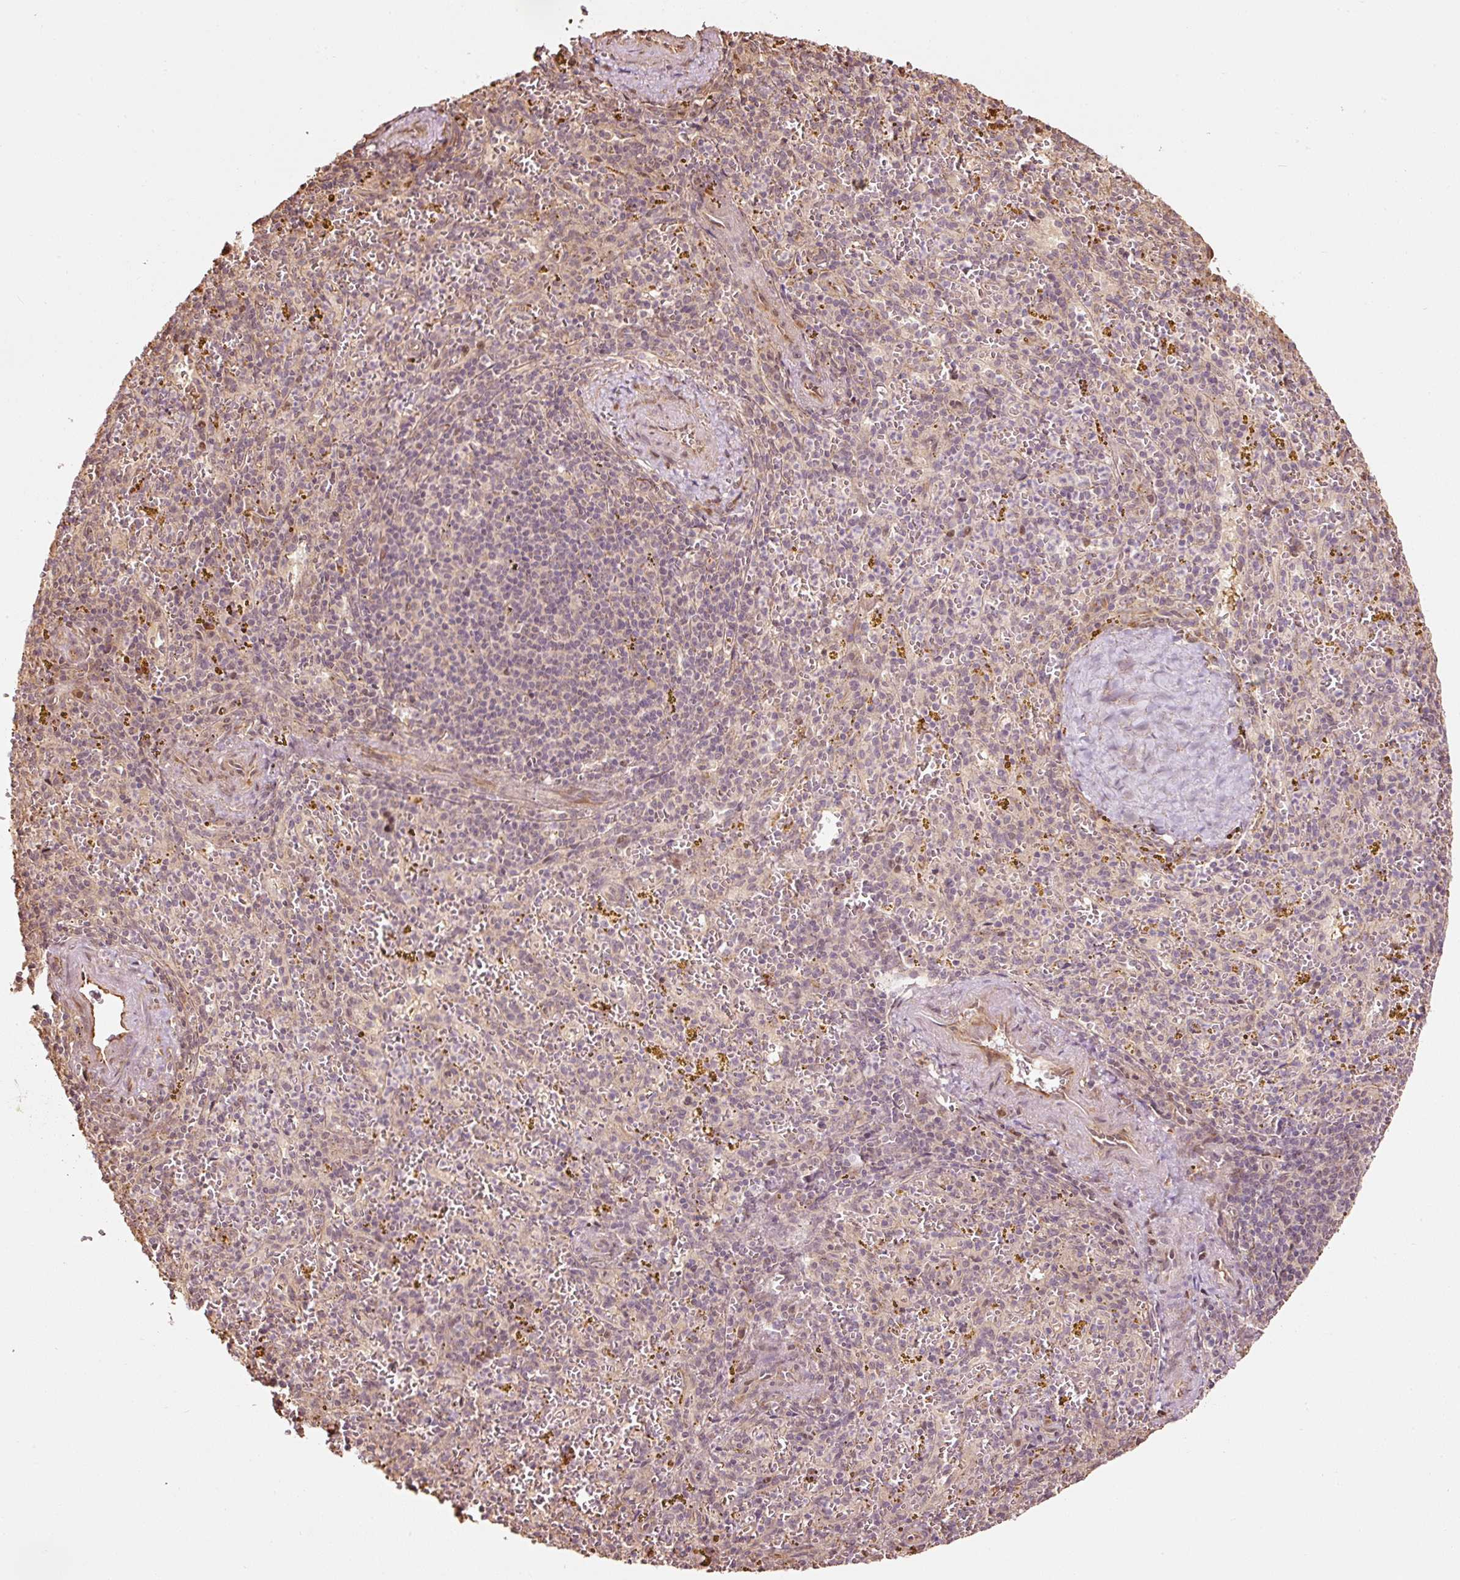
{"staining": {"intensity": "negative", "quantity": "none", "location": "none"}, "tissue": "spleen", "cell_type": "Cells in red pulp", "image_type": "normal", "snomed": [{"axis": "morphology", "description": "Normal tissue, NOS"}, {"axis": "topography", "description": "Spleen"}], "caption": "Protein analysis of normal spleen reveals no significant staining in cells in red pulp.", "gene": "ETF1", "patient": {"sex": "male", "age": 57}}